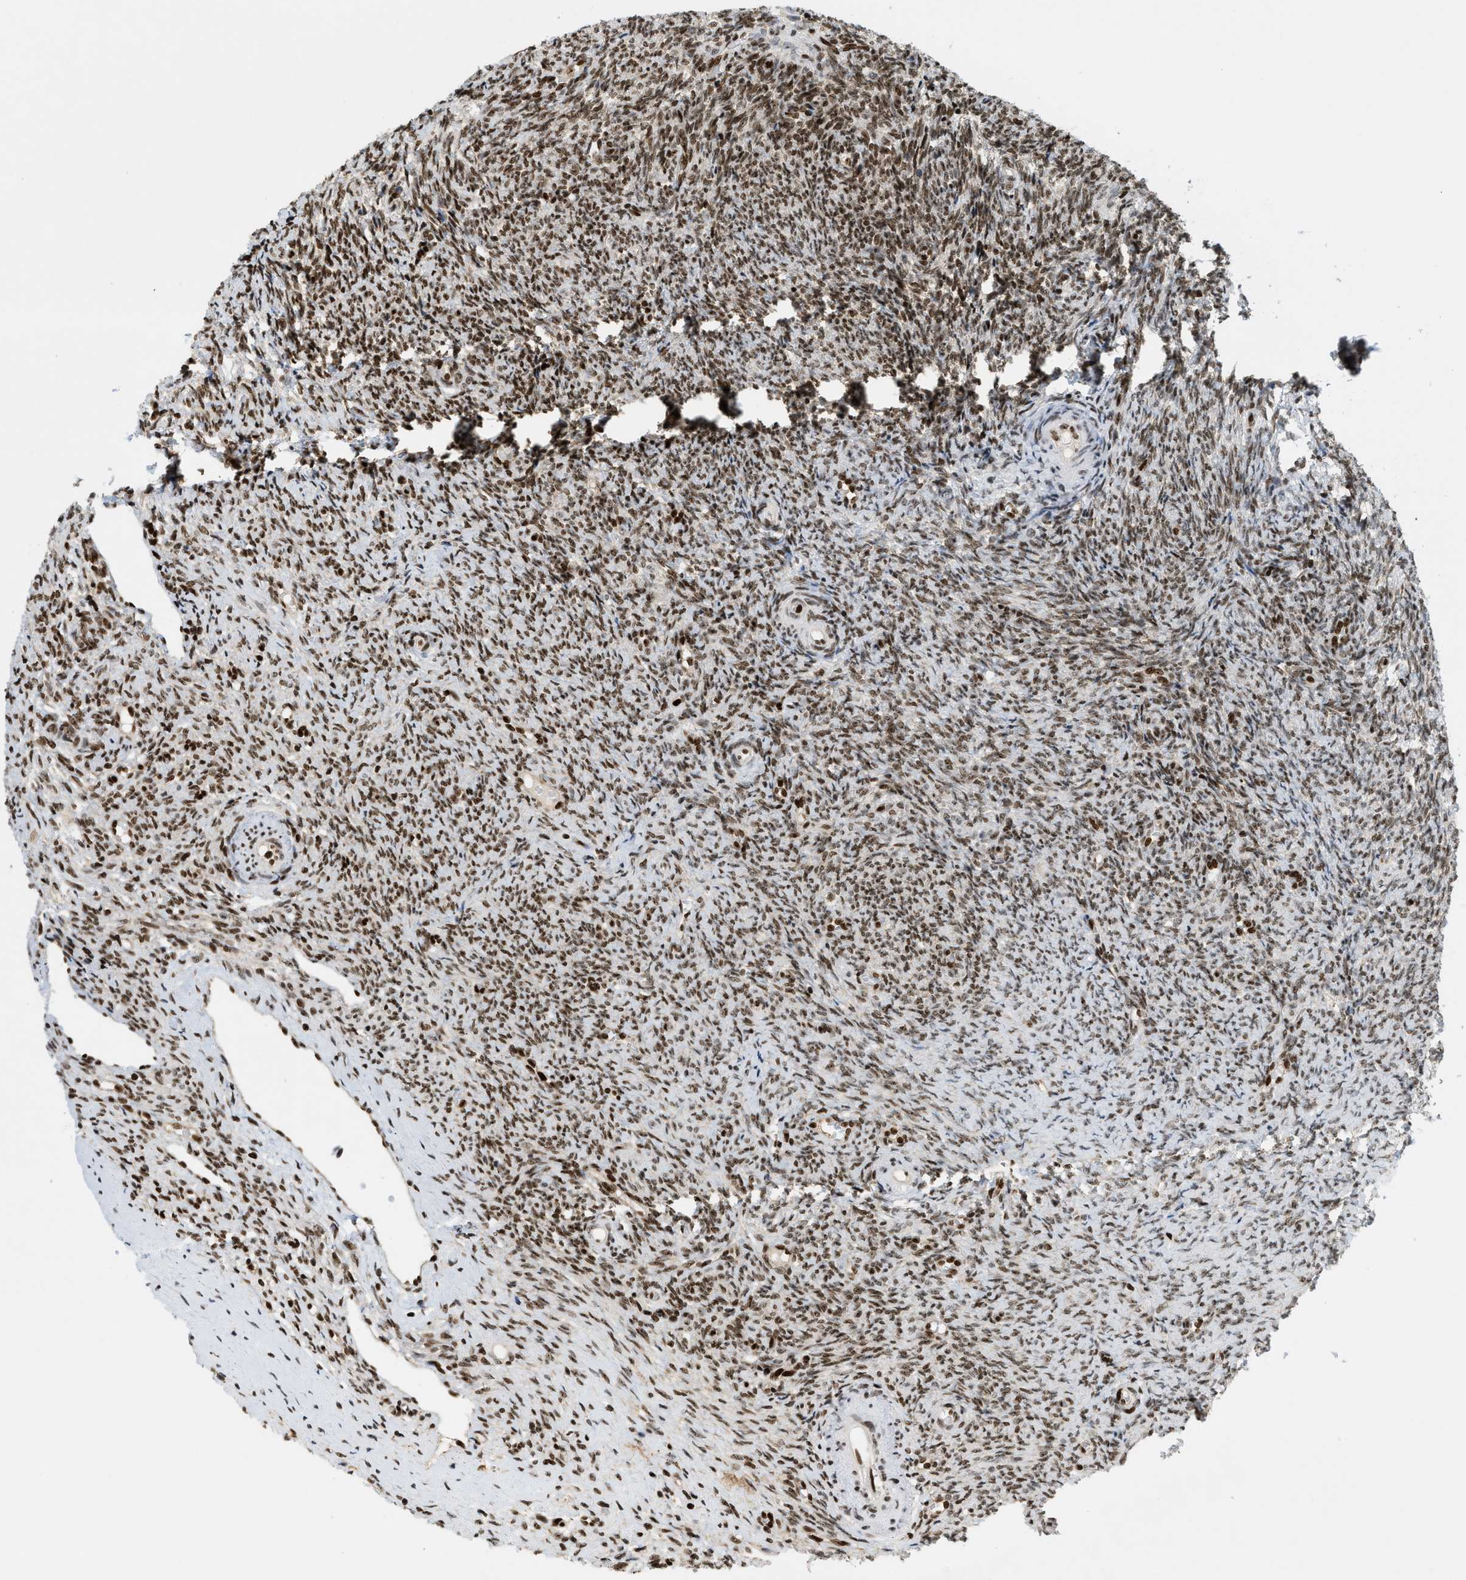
{"staining": {"intensity": "strong", "quantity": ">75%", "location": "cytoplasmic/membranous"}, "tissue": "ovary", "cell_type": "Follicle cells", "image_type": "normal", "snomed": [{"axis": "morphology", "description": "Normal tissue, NOS"}, {"axis": "topography", "description": "Ovary"}], "caption": "The micrograph reveals a brown stain indicating the presence of a protein in the cytoplasmic/membranous of follicle cells in ovary.", "gene": "ZNF22", "patient": {"sex": "female", "age": 41}}